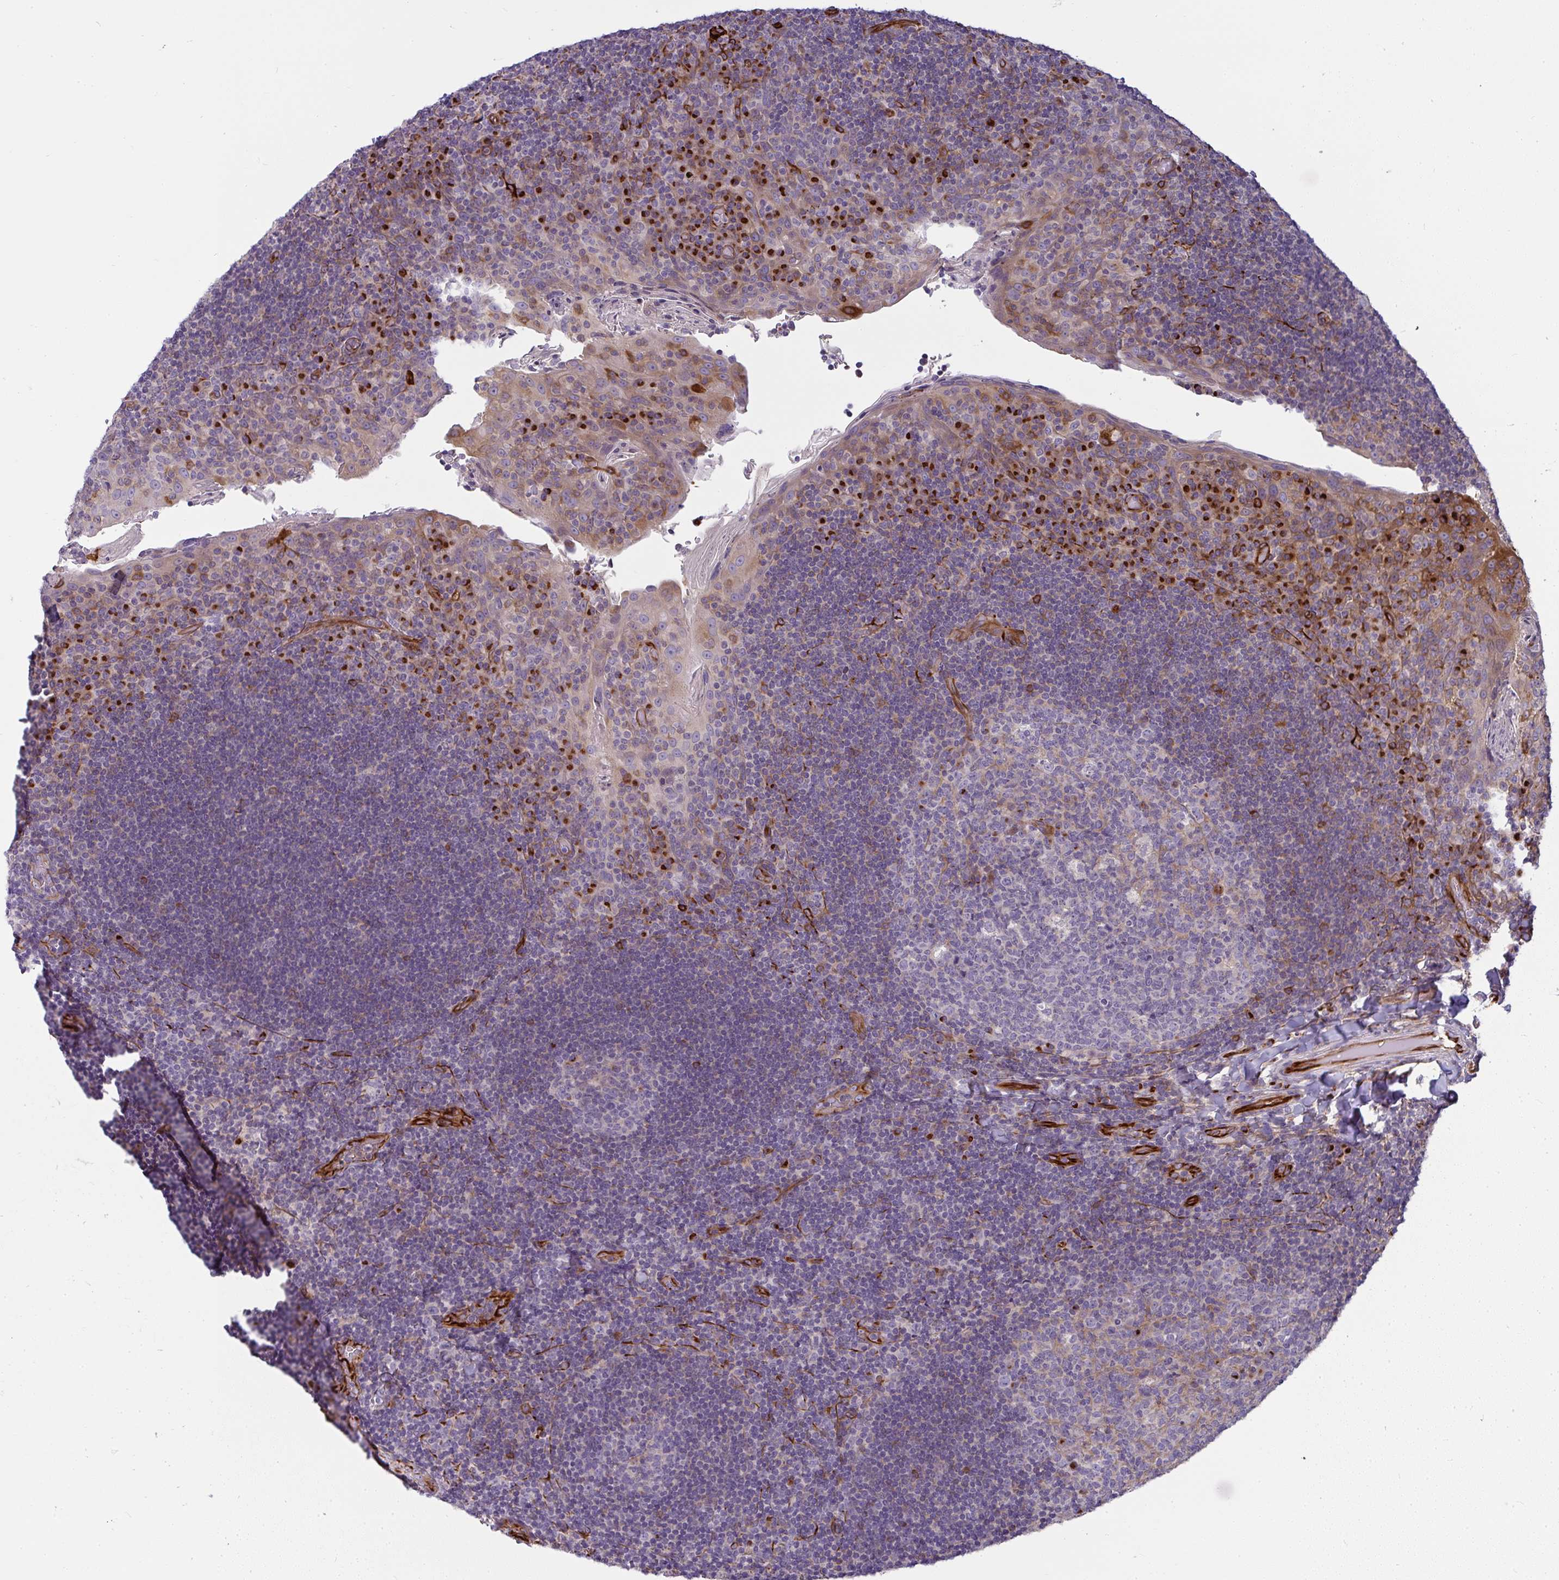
{"staining": {"intensity": "weak", "quantity": "<25%", "location": "cytoplasmic/membranous"}, "tissue": "tonsil", "cell_type": "Germinal center cells", "image_type": "normal", "snomed": [{"axis": "morphology", "description": "Normal tissue, NOS"}, {"axis": "topography", "description": "Tonsil"}], "caption": "DAB immunohistochemical staining of unremarkable human tonsil exhibits no significant expression in germinal center cells.", "gene": "IFIT3", "patient": {"sex": "male", "age": 17}}